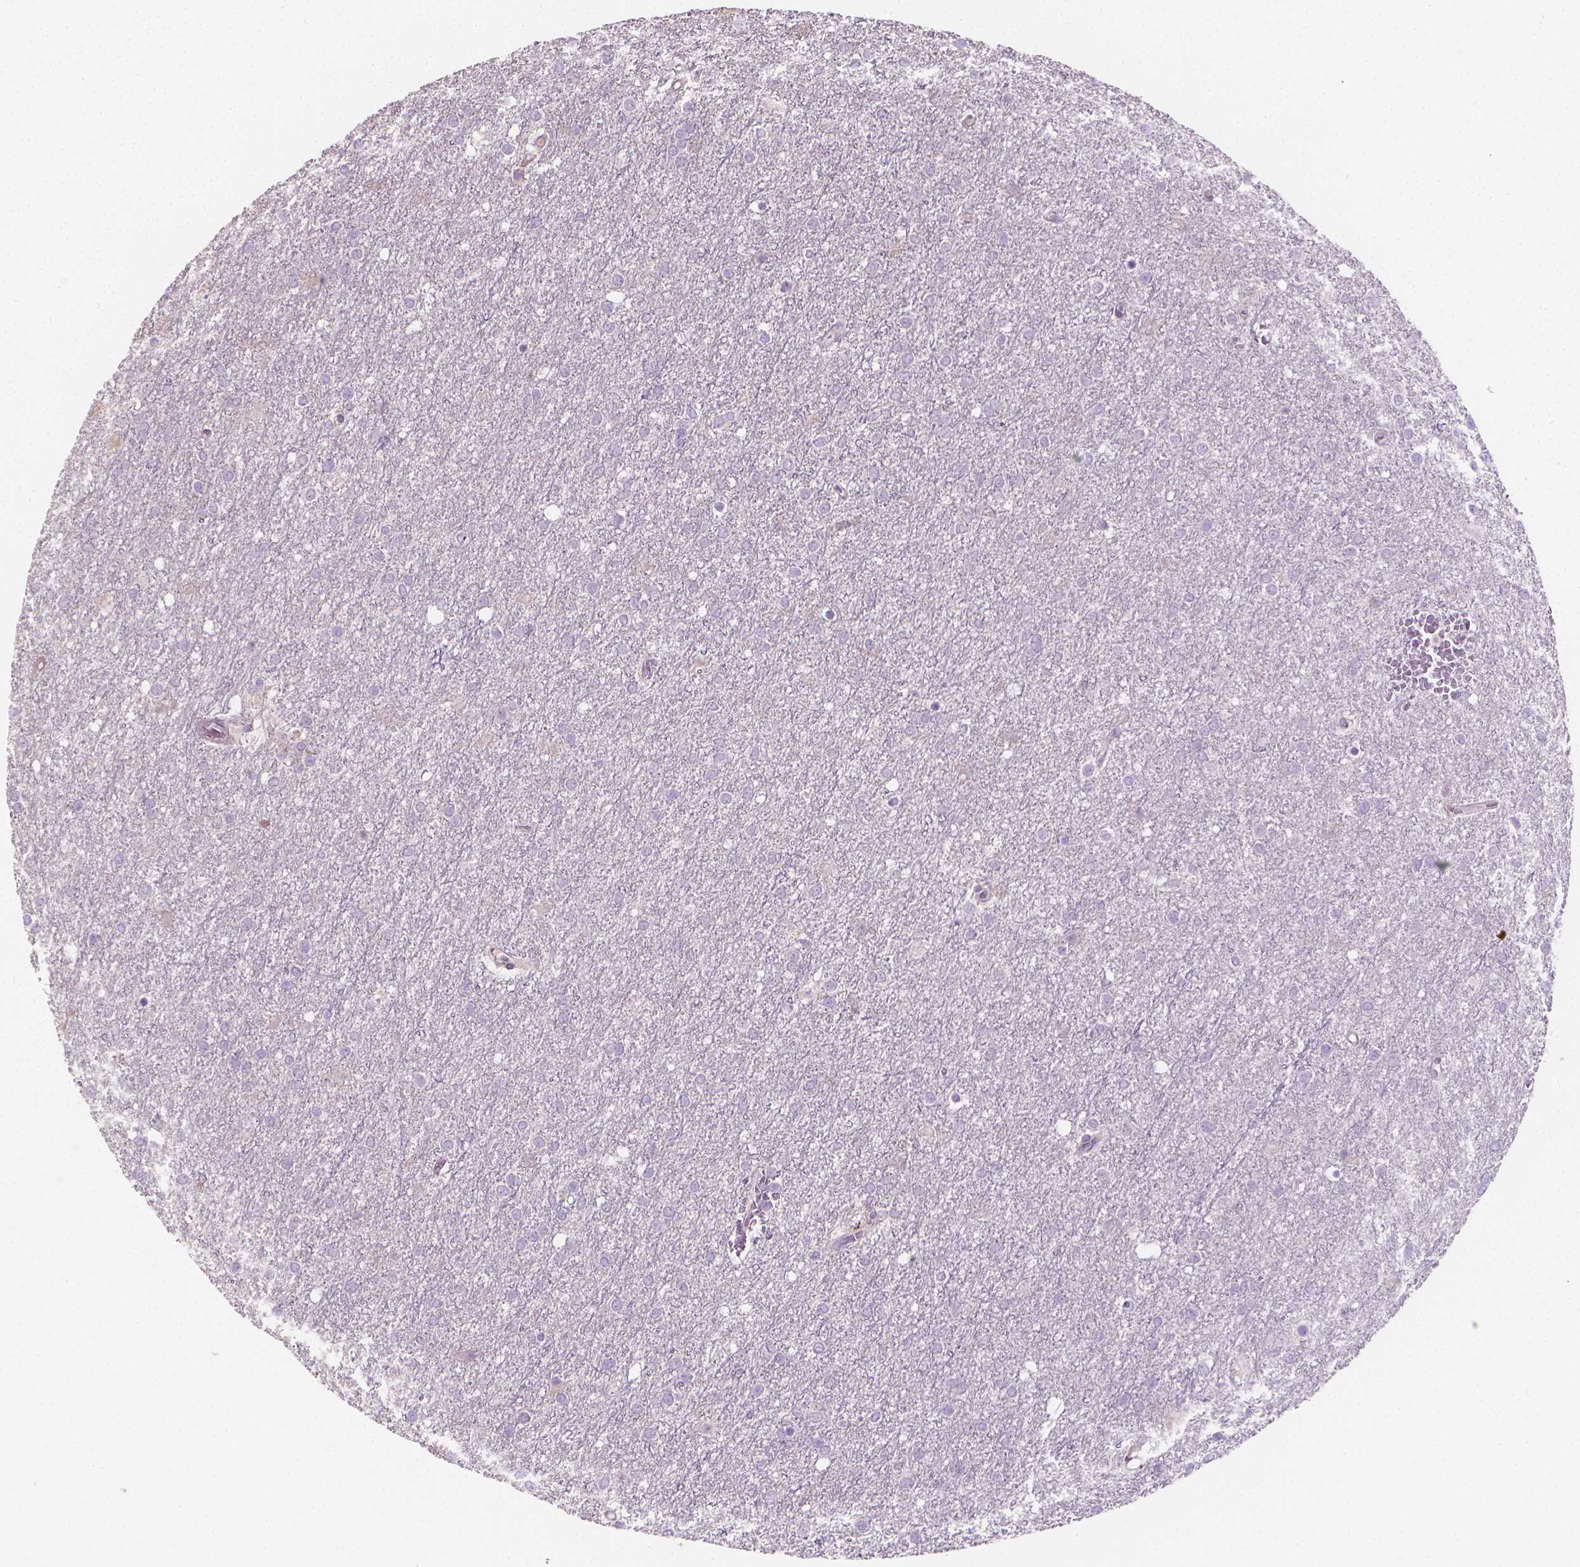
{"staining": {"intensity": "negative", "quantity": "none", "location": "none"}, "tissue": "glioma", "cell_type": "Tumor cells", "image_type": "cancer", "snomed": [{"axis": "morphology", "description": "Glioma, malignant, High grade"}, {"axis": "topography", "description": "Brain"}], "caption": "An IHC image of malignant high-grade glioma is shown. There is no staining in tumor cells of malignant high-grade glioma. (Brightfield microscopy of DAB (3,3'-diaminobenzidine) IHC at high magnification).", "gene": "CABCOCO1", "patient": {"sex": "female", "age": 61}}